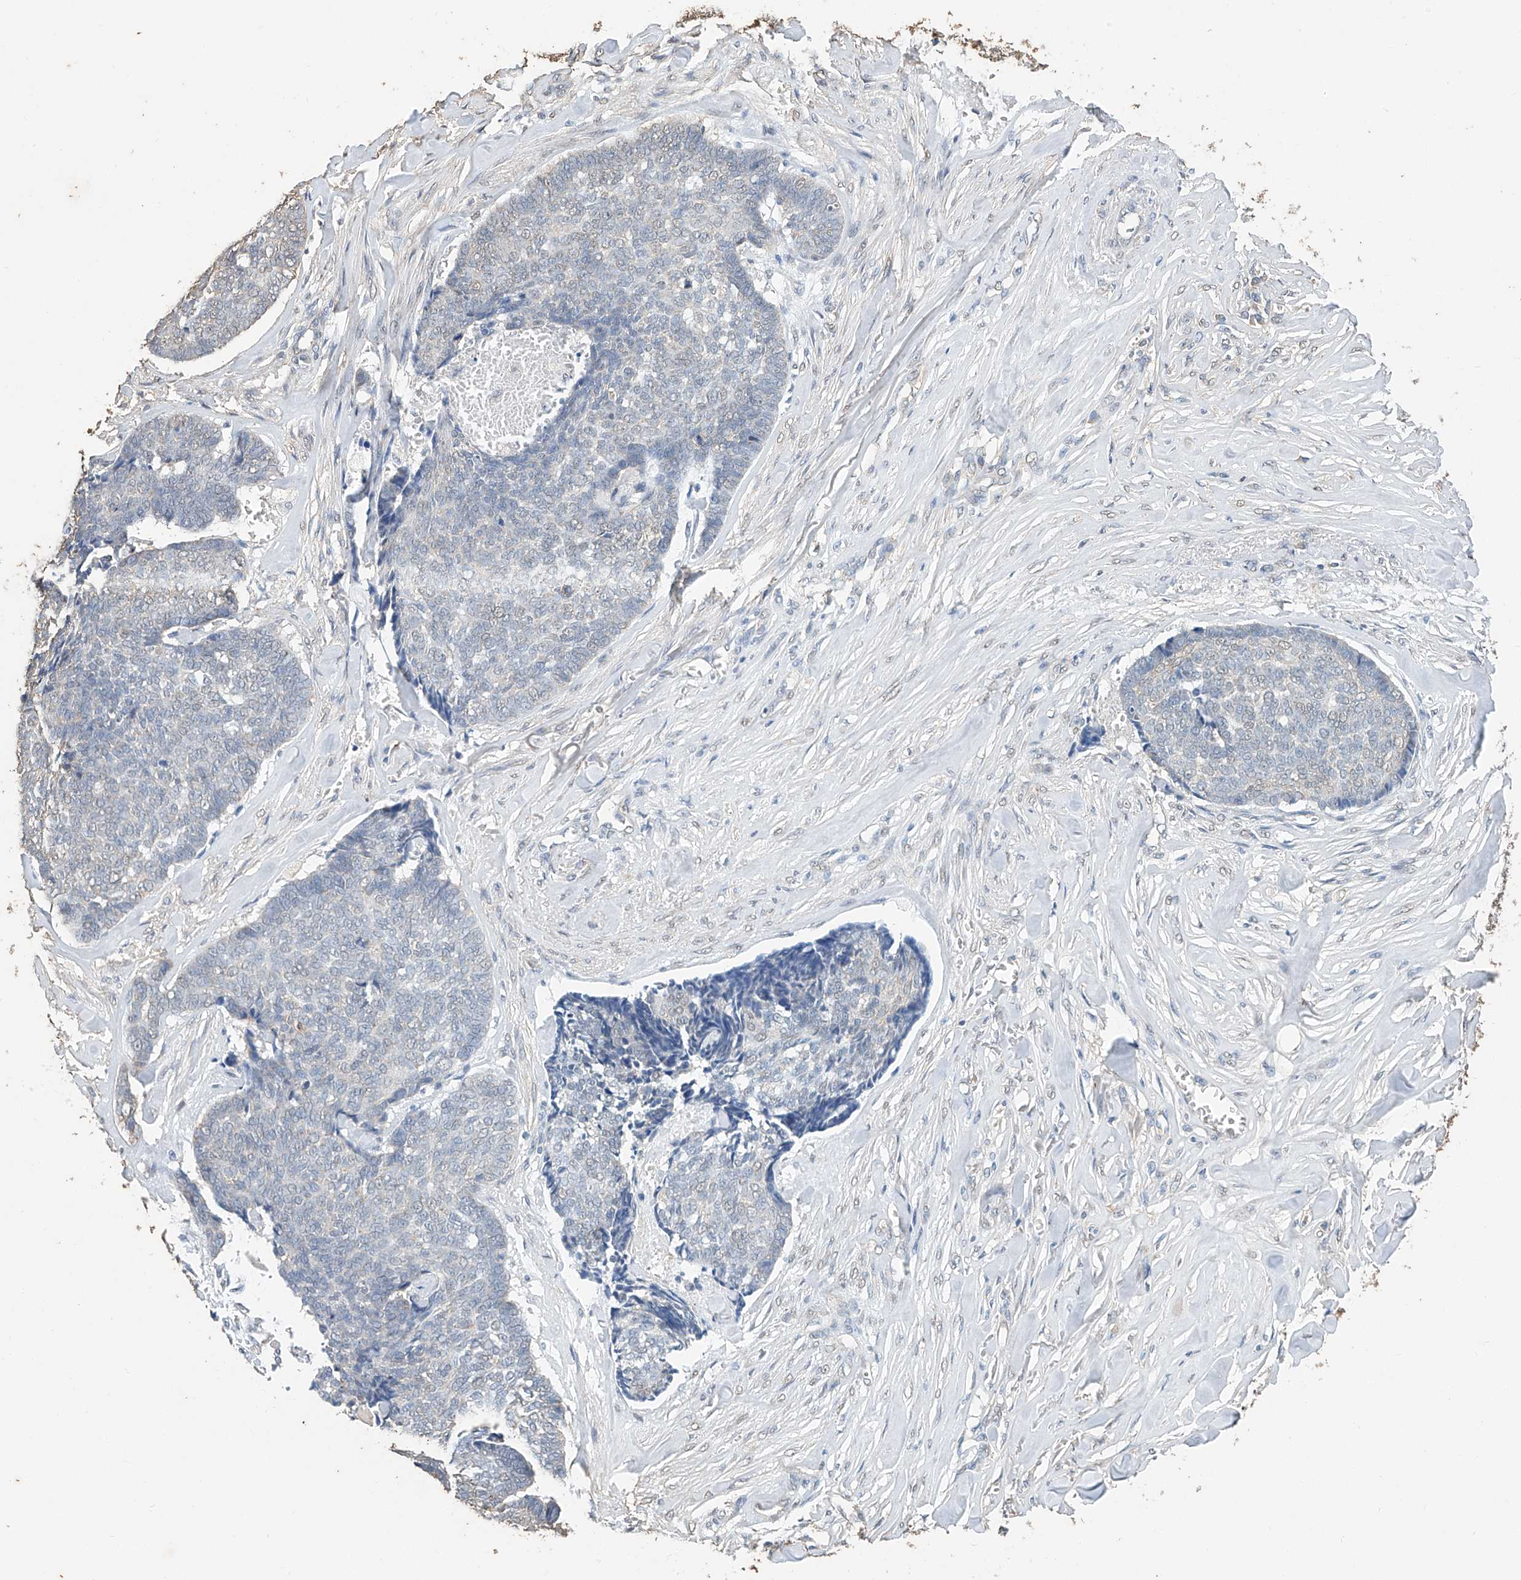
{"staining": {"intensity": "negative", "quantity": "none", "location": "none"}, "tissue": "skin cancer", "cell_type": "Tumor cells", "image_type": "cancer", "snomed": [{"axis": "morphology", "description": "Basal cell carcinoma"}, {"axis": "topography", "description": "Skin"}], "caption": "IHC of human basal cell carcinoma (skin) displays no positivity in tumor cells.", "gene": "CERS4", "patient": {"sex": "male", "age": 84}}